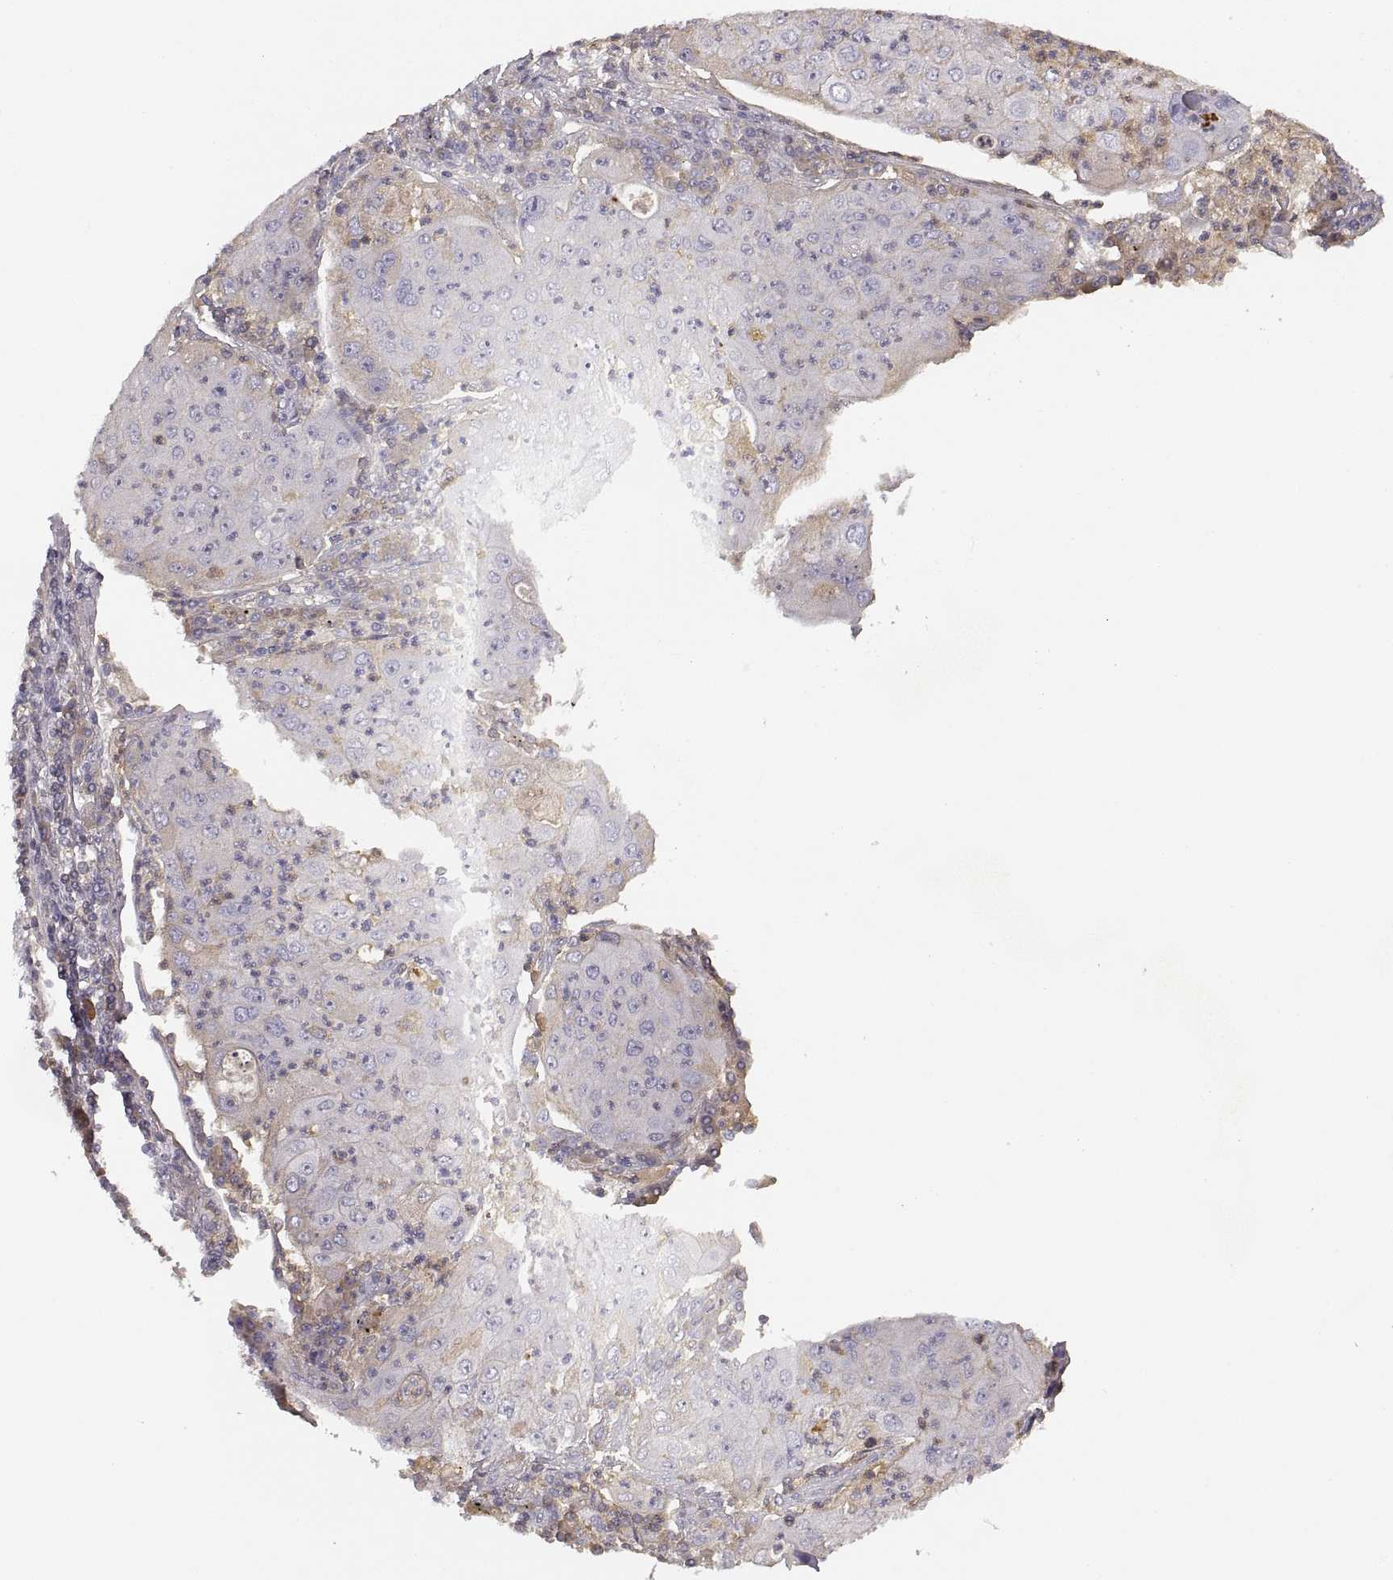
{"staining": {"intensity": "moderate", "quantity": "<25%", "location": "cytoplasmic/membranous"}, "tissue": "lung cancer", "cell_type": "Tumor cells", "image_type": "cancer", "snomed": [{"axis": "morphology", "description": "Squamous cell carcinoma, NOS"}, {"axis": "topography", "description": "Lung"}], "caption": "Lung cancer stained with a brown dye demonstrates moderate cytoplasmic/membranous positive staining in about <25% of tumor cells.", "gene": "RUNDC3A", "patient": {"sex": "female", "age": 59}}